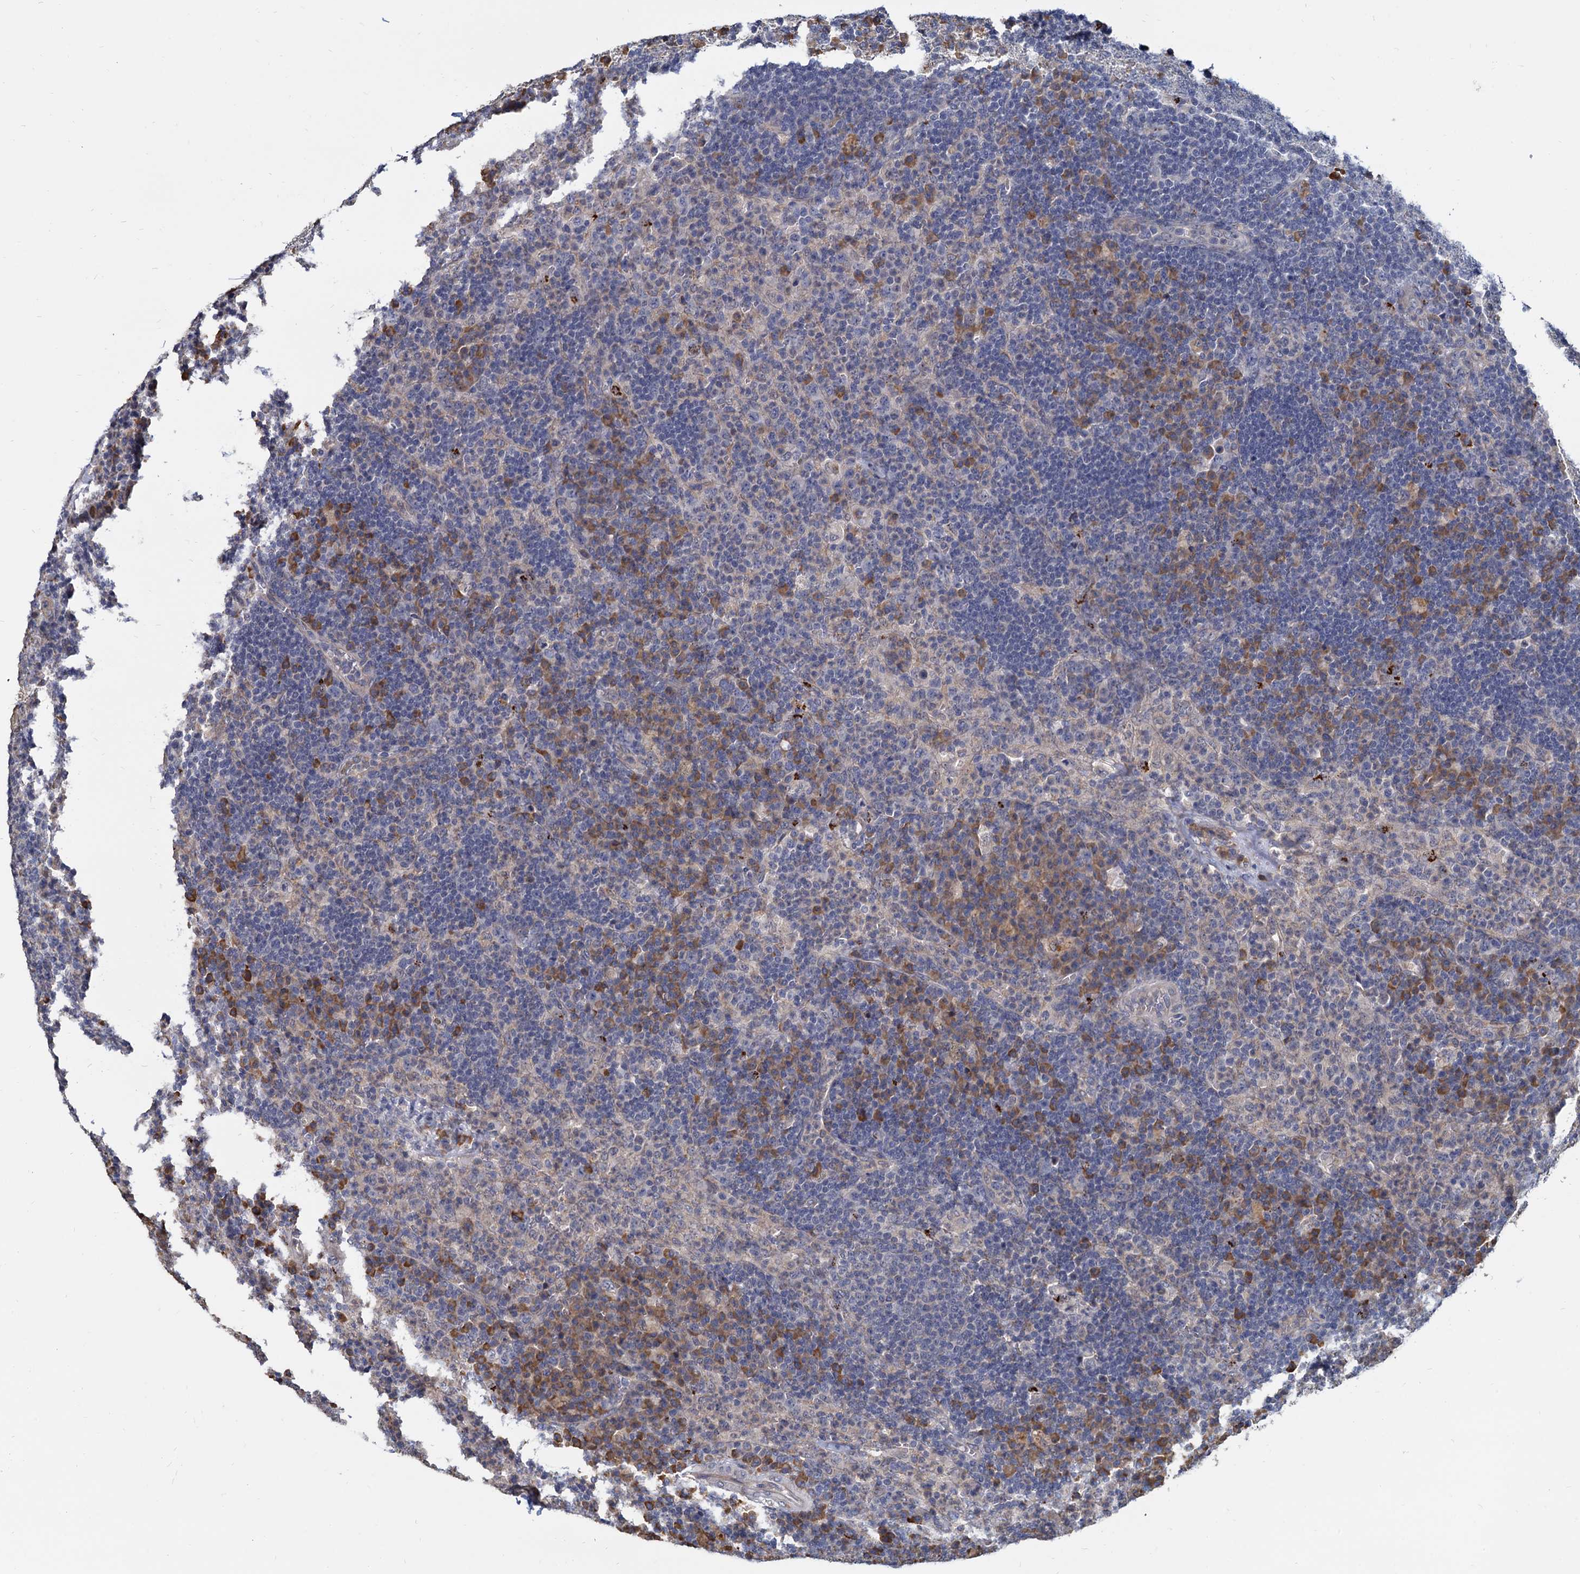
{"staining": {"intensity": "negative", "quantity": "none", "location": "none"}, "tissue": "lymph node", "cell_type": "Germinal center cells", "image_type": "normal", "snomed": [{"axis": "morphology", "description": "Normal tissue, NOS"}, {"axis": "topography", "description": "Lymph node"}], "caption": "DAB (3,3'-diaminobenzidine) immunohistochemical staining of benign lymph node reveals no significant positivity in germinal center cells.", "gene": "LRRC51", "patient": {"sex": "female", "age": 70}}